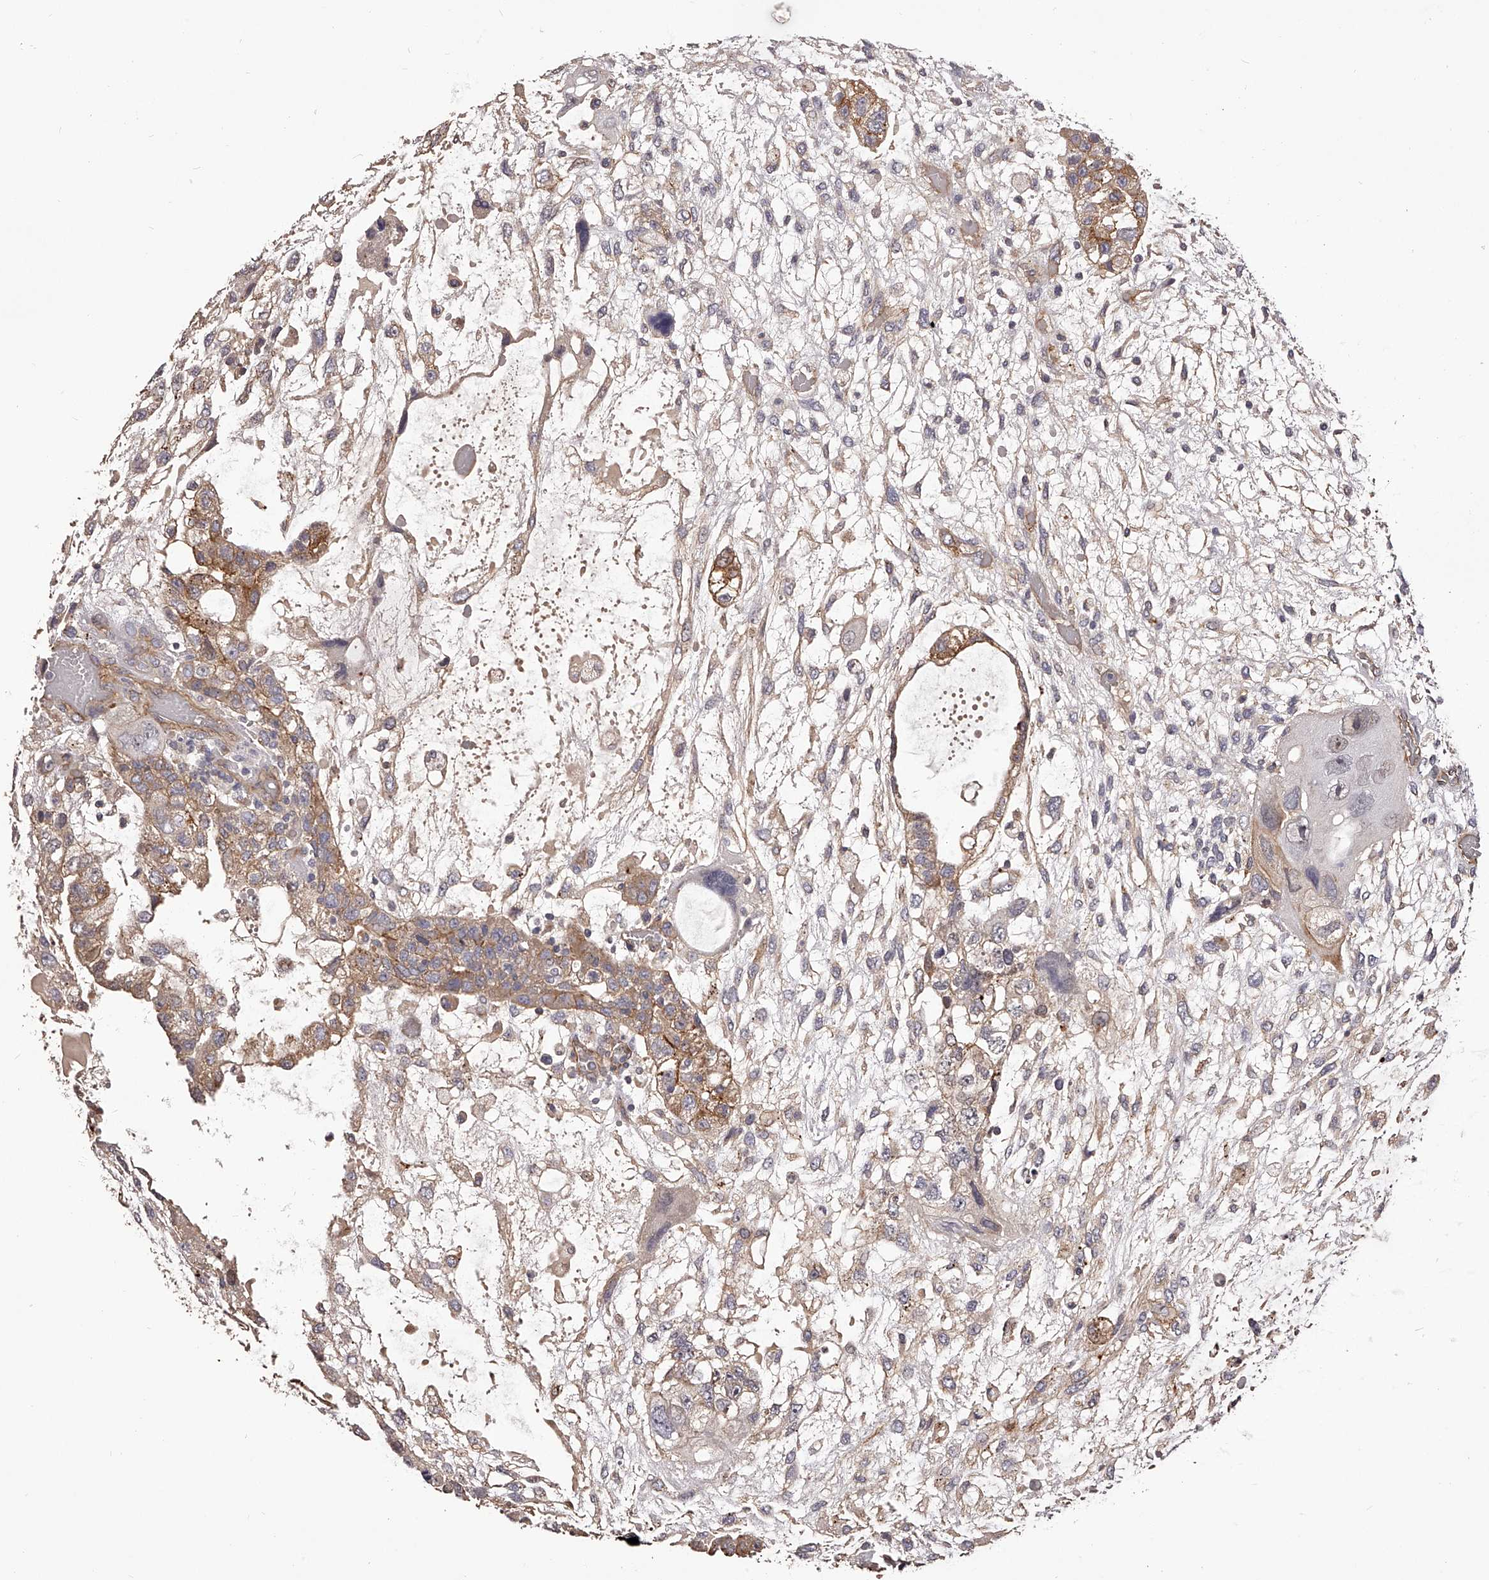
{"staining": {"intensity": "moderate", "quantity": ">75%", "location": "cytoplasmic/membranous"}, "tissue": "testis cancer", "cell_type": "Tumor cells", "image_type": "cancer", "snomed": [{"axis": "morphology", "description": "Carcinoma, Embryonal, NOS"}, {"axis": "topography", "description": "Testis"}], "caption": "Protein staining exhibits moderate cytoplasmic/membranous positivity in approximately >75% of tumor cells in testis cancer.", "gene": "LTV1", "patient": {"sex": "male", "age": 36}}